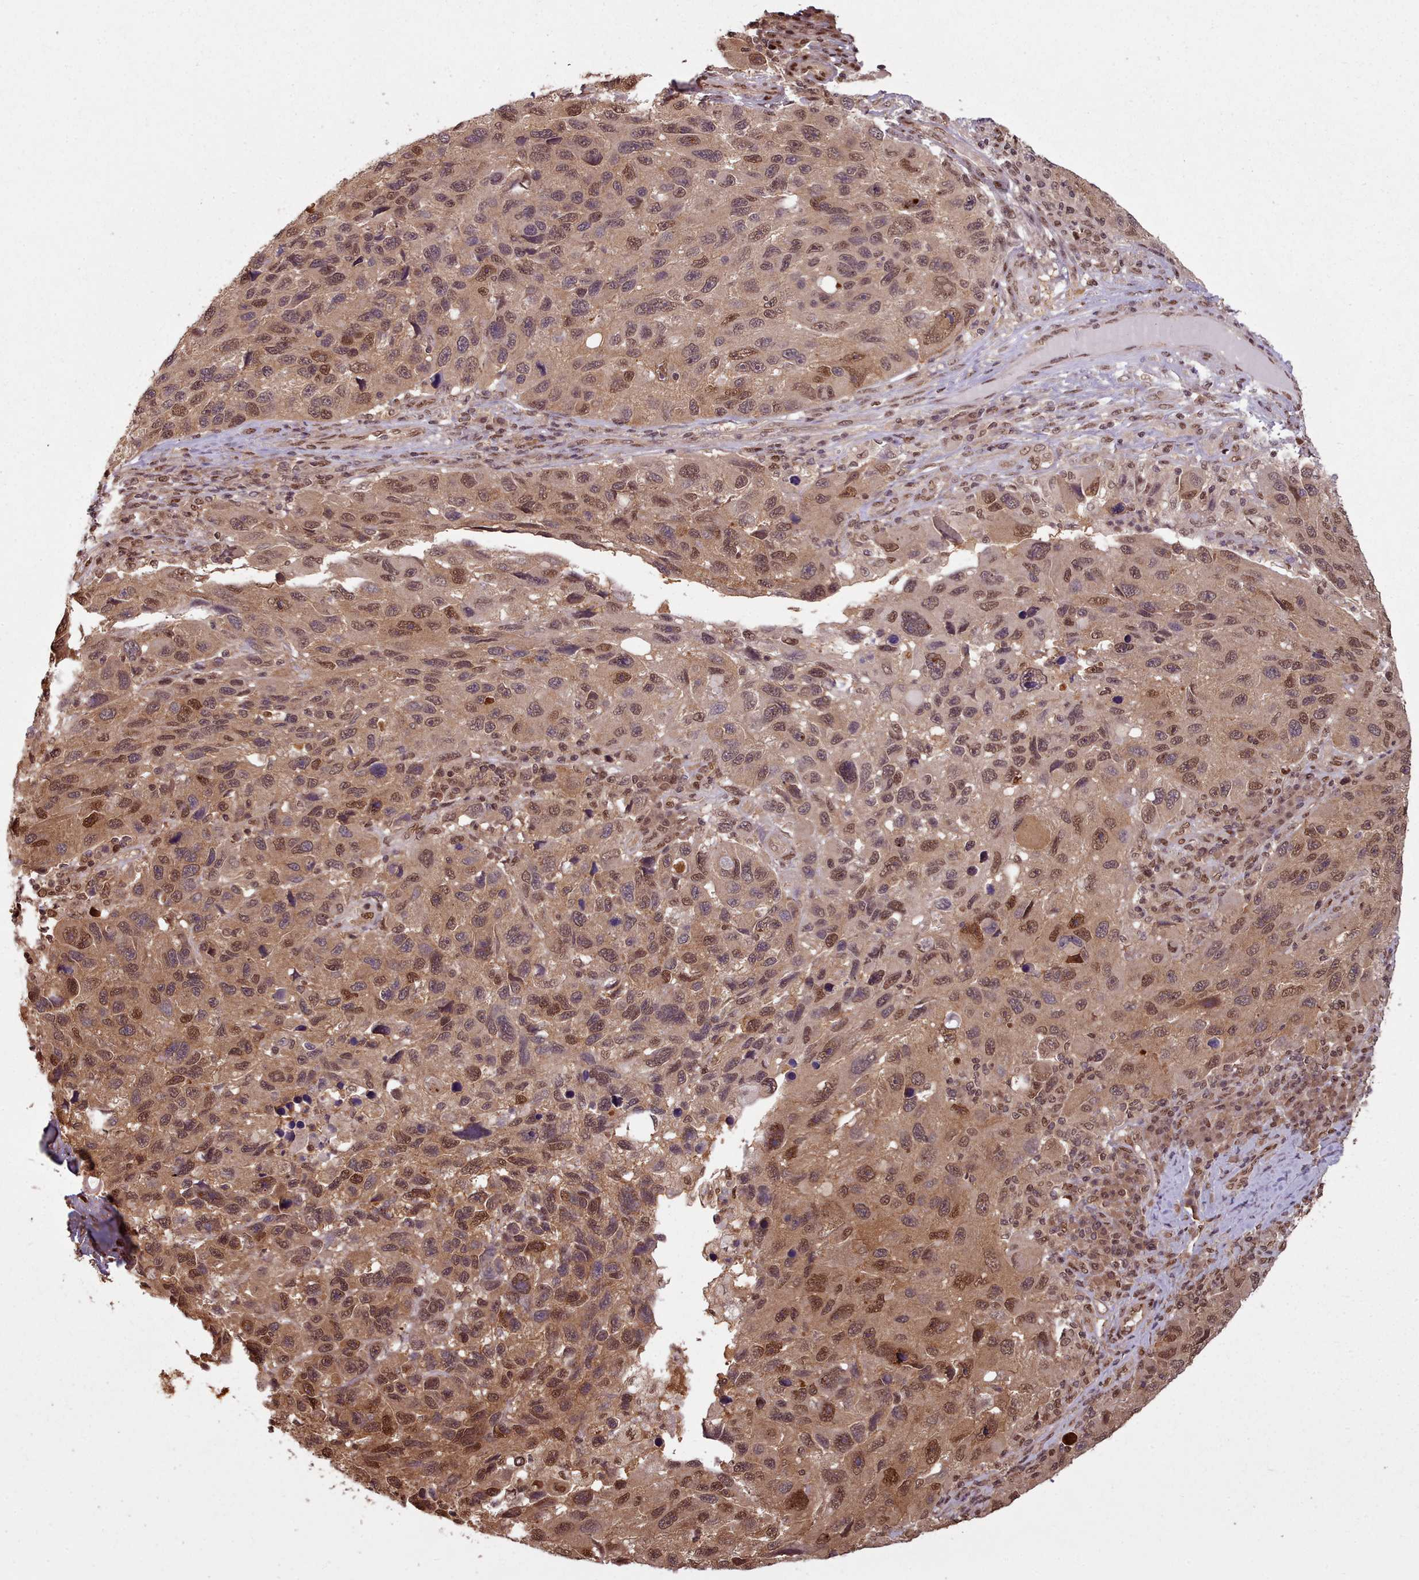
{"staining": {"intensity": "moderate", "quantity": ">75%", "location": "cytoplasmic/membranous,nuclear"}, "tissue": "melanoma", "cell_type": "Tumor cells", "image_type": "cancer", "snomed": [{"axis": "morphology", "description": "Malignant melanoma, NOS"}, {"axis": "topography", "description": "Skin"}], "caption": "Immunohistochemistry histopathology image of neoplastic tissue: malignant melanoma stained using immunohistochemistry exhibits medium levels of moderate protein expression localized specifically in the cytoplasmic/membranous and nuclear of tumor cells, appearing as a cytoplasmic/membranous and nuclear brown color.", "gene": "RPS27A", "patient": {"sex": "male", "age": 53}}